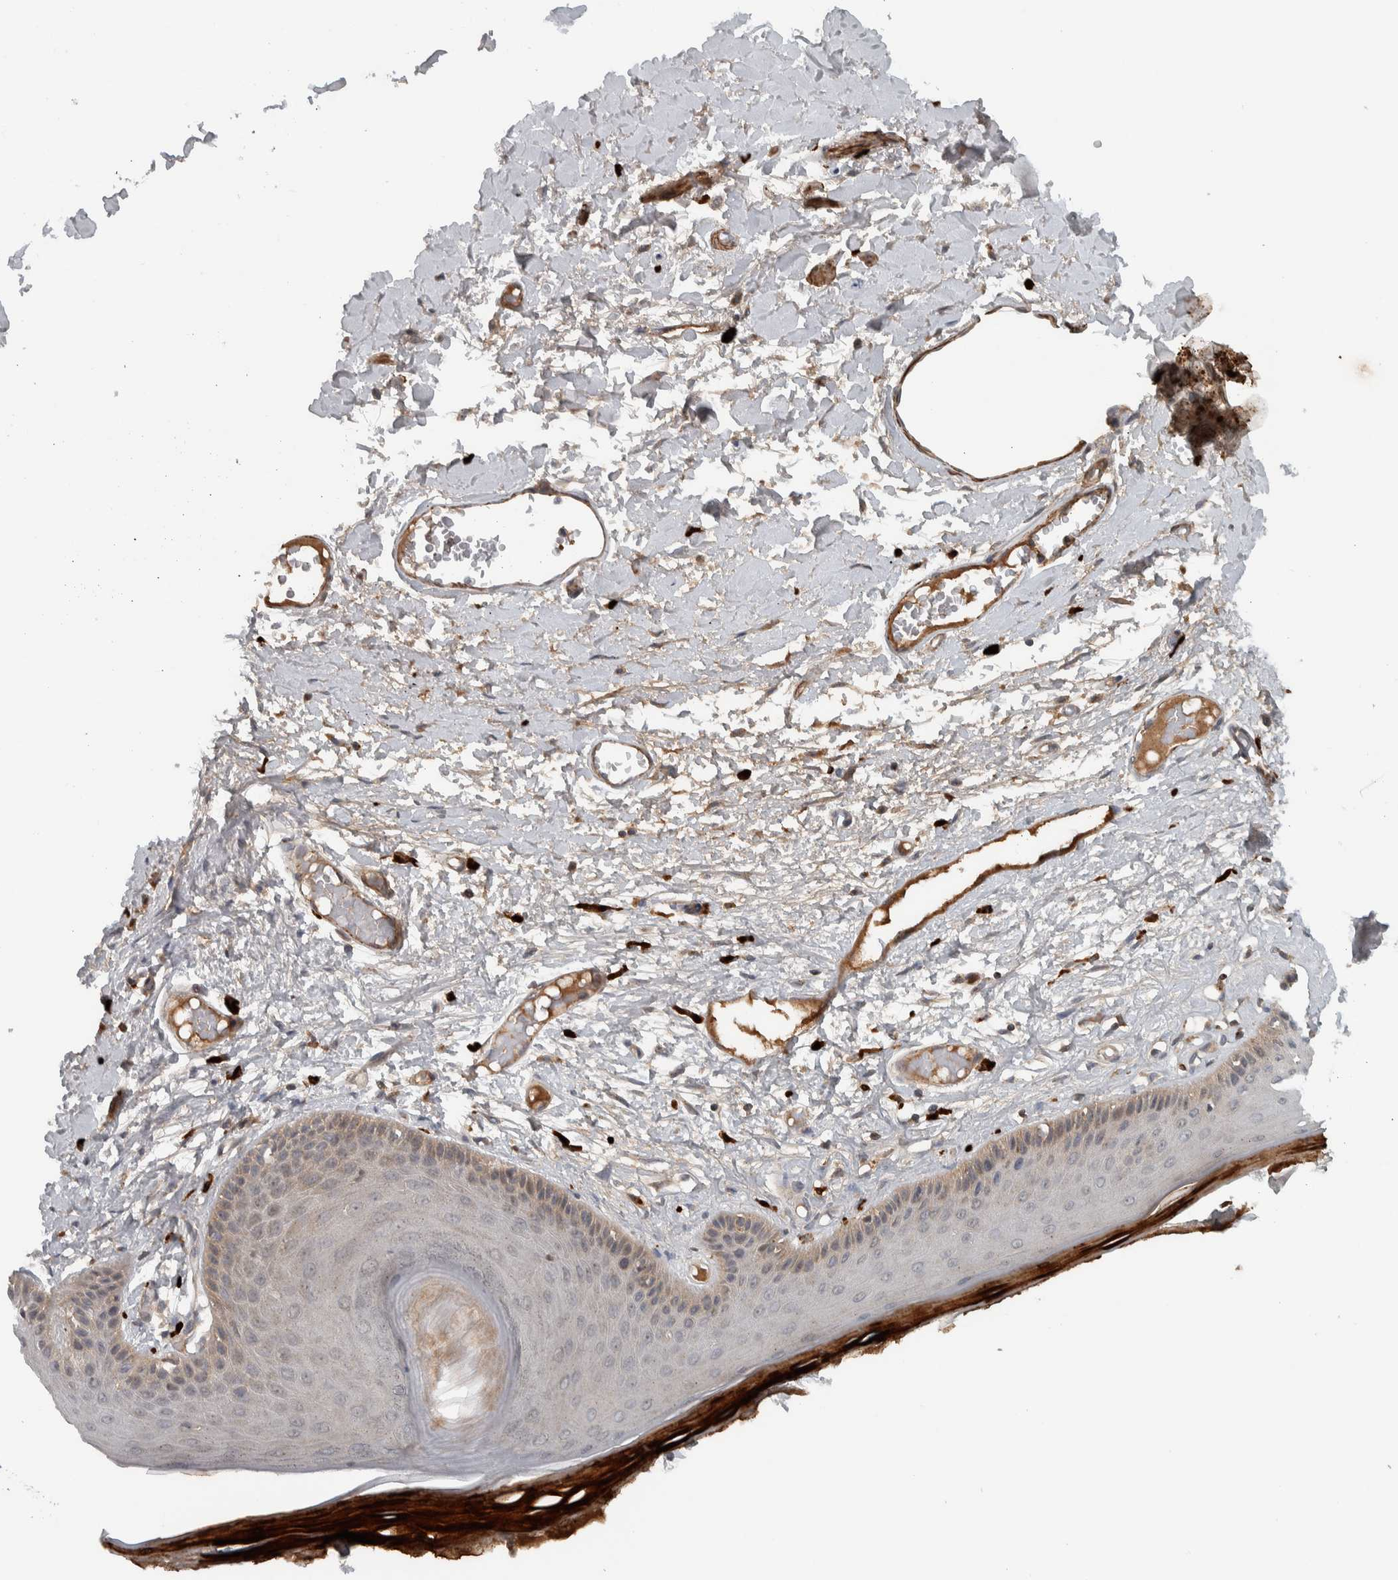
{"staining": {"intensity": "moderate", "quantity": "<25%", "location": "cytoplasmic/membranous"}, "tissue": "skin", "cell_type": "Epidermal cells", "image_type": "normal", "snomed": [{"axis": "morphology", "description": "Normal tissue, NOS"}, {"axis": "topography", "description": "Vulva"}], "caption": "A photomicrograph of skin stained for a protein reveals moderate cytoplasmic/membranous brown staining in epidermal cells. The protein of interest is stained brown, and the nuclei are stained in blue (DAB (3,3'-diaminobenzidine) IHC with brightfield microscopy, high magnification).", "gene": "LBHD1", "patient": {"sex": "female", "age": 73}}